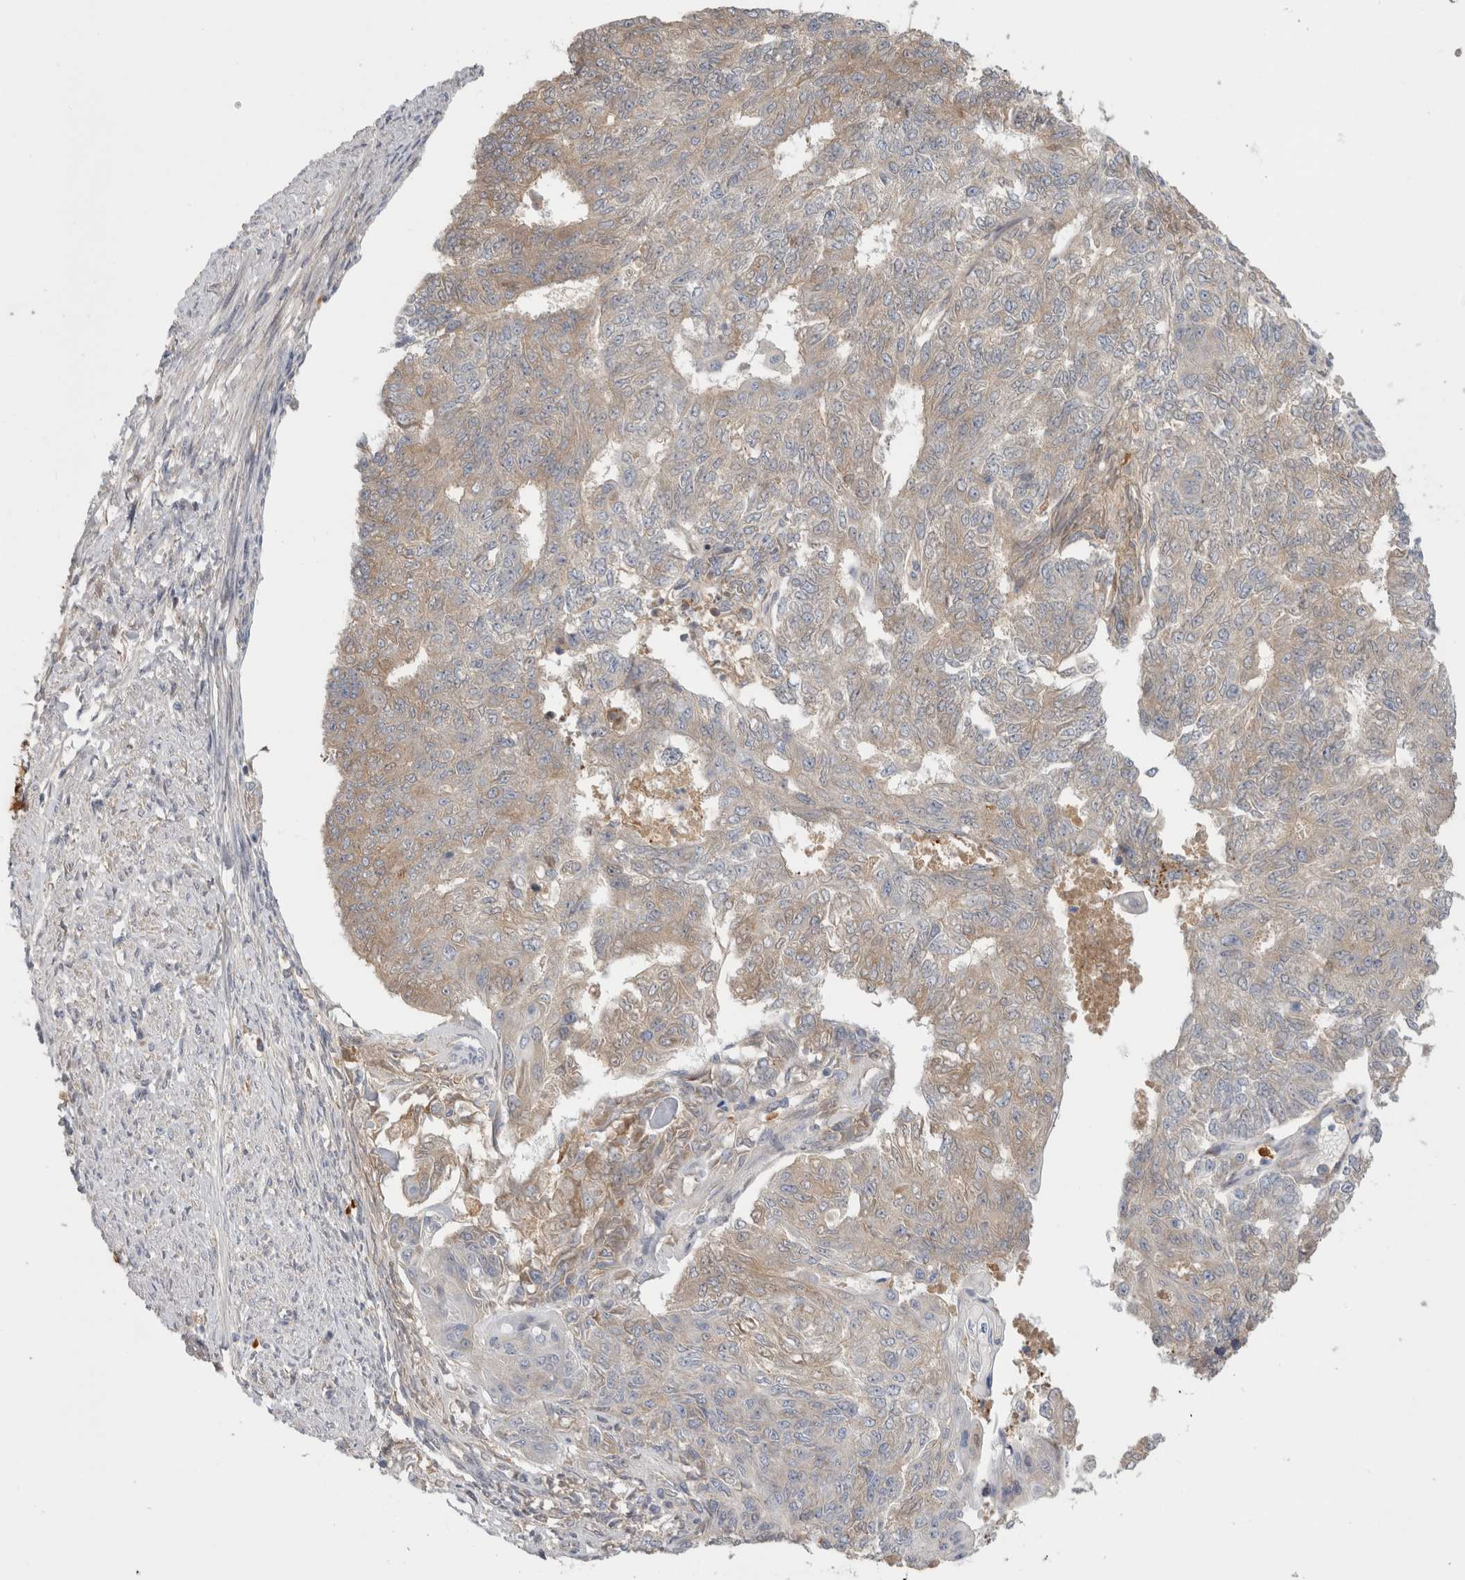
{"staining": {"intensity": "weak", "quantity": "25%-75%", "location": "cytoplasmic/membranous"}, "tissue": "endometrial cancer", "cell_type": "Tumor cells", "image_type": "cancer", "snomed": [{"axis": "morphology", "description": "Adenocarcinoma, NOS"}, {"axis": "topography", "description": "Endometrium"}], "caption": "Immunohistochemical staining of adenocarcinoma (endometrial) demonstrates low levels of weak cytoplasmic/membranous protein staining in about 25%-75% of tumor cells.", "gene": "TBCE", "patient": {"sex": "female", "age": 32}}